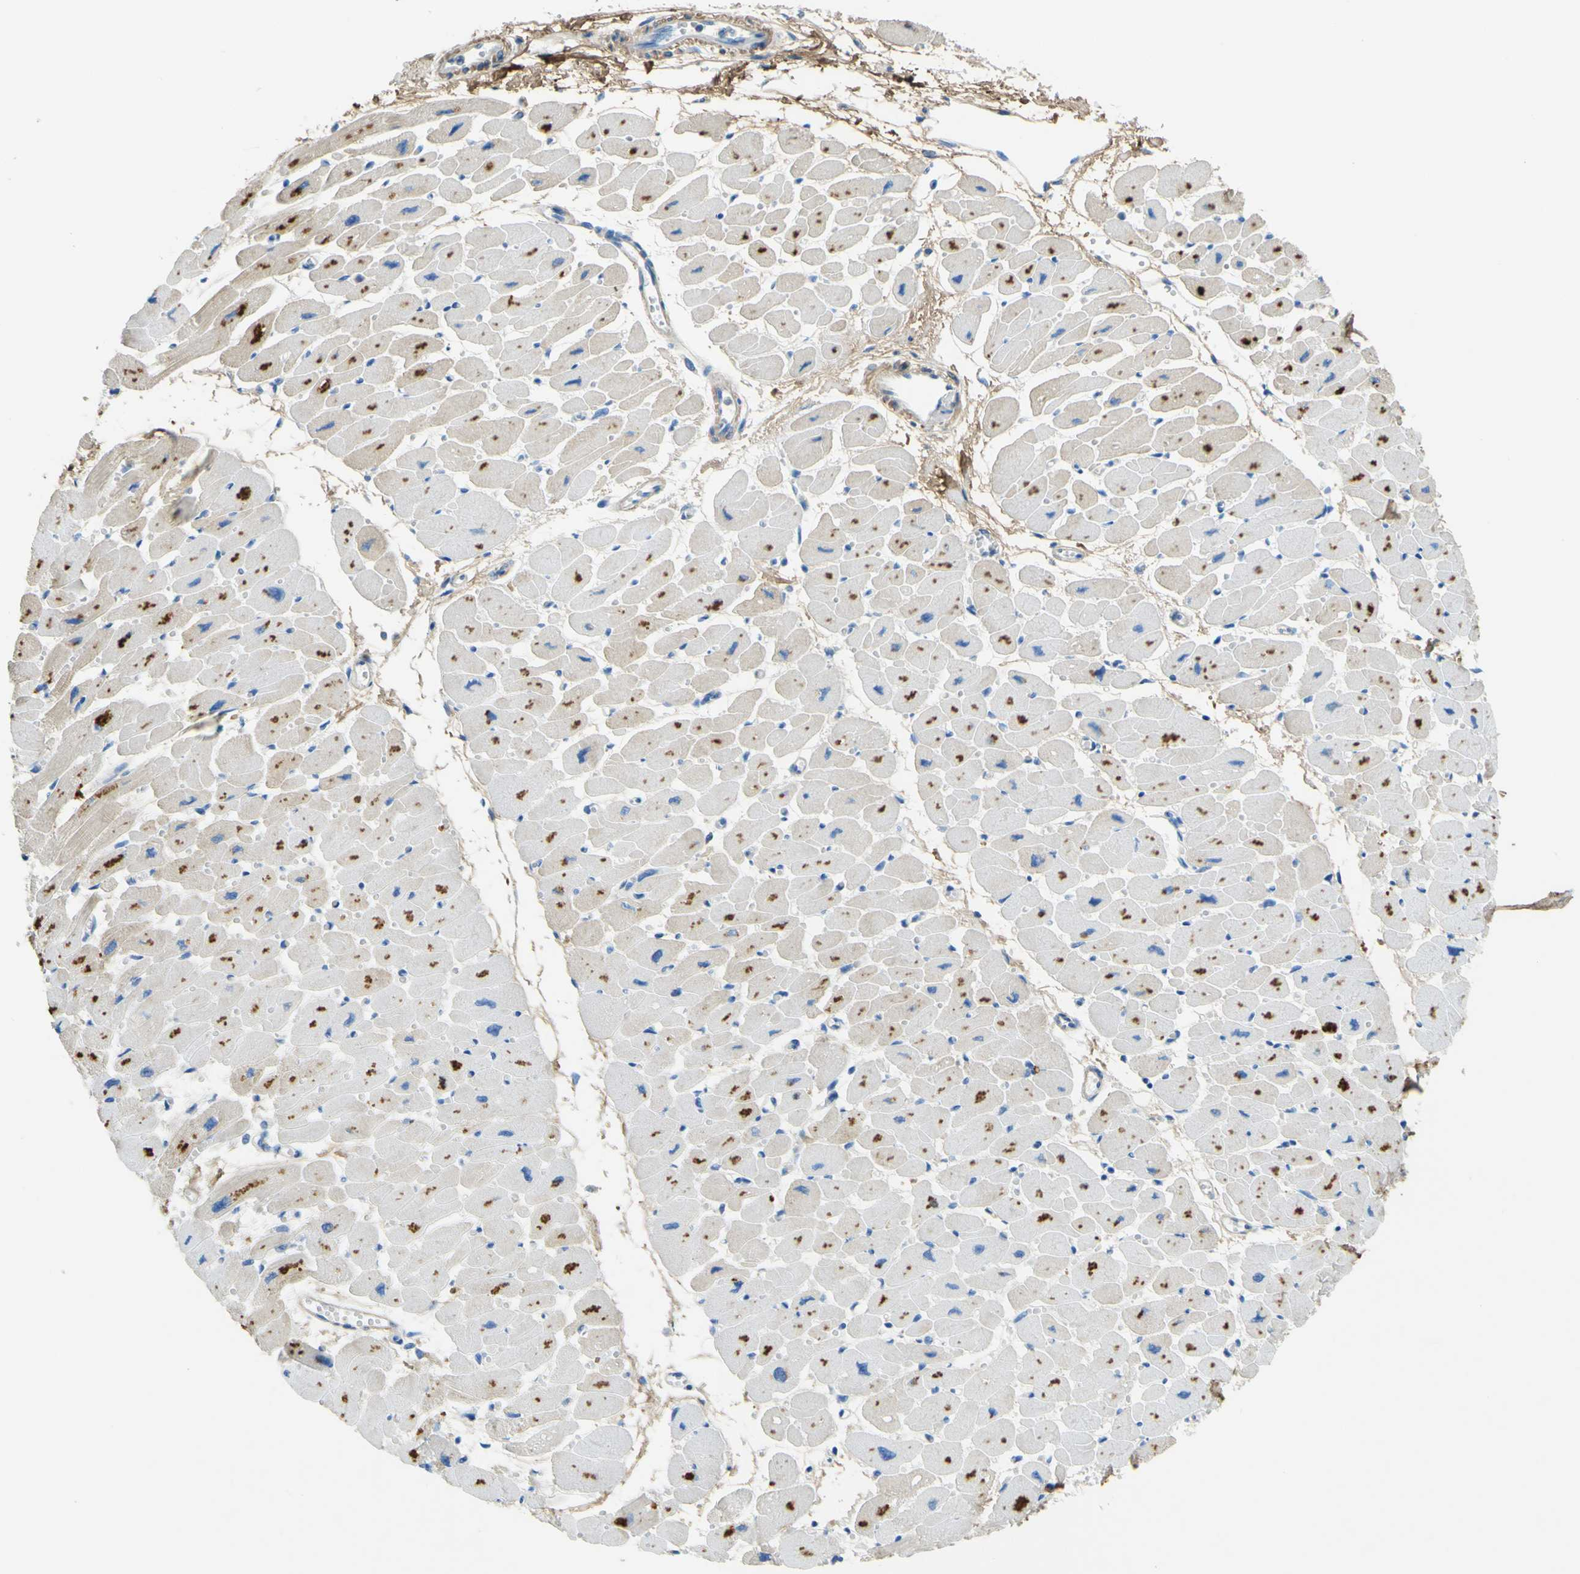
{"staining": {"intensity": "negative", "quantity": "none", "location": "none"}, "tissue": "heart muscle", "cell_type": "Cardiomyocytes", "image_type": "normal", "snomed": [{"axis": "morphology", "description": "Normal tissue, NOS"}, {"axis": "topography", "description": "Heart"}], "caption": "This is an immunohistochemistry (IHC) micrograph of unremarkable heart muscle. There is no staining in cardiomyocytes.", "gene": "OGN", "patient": {"sex": "female", "age": 54}}